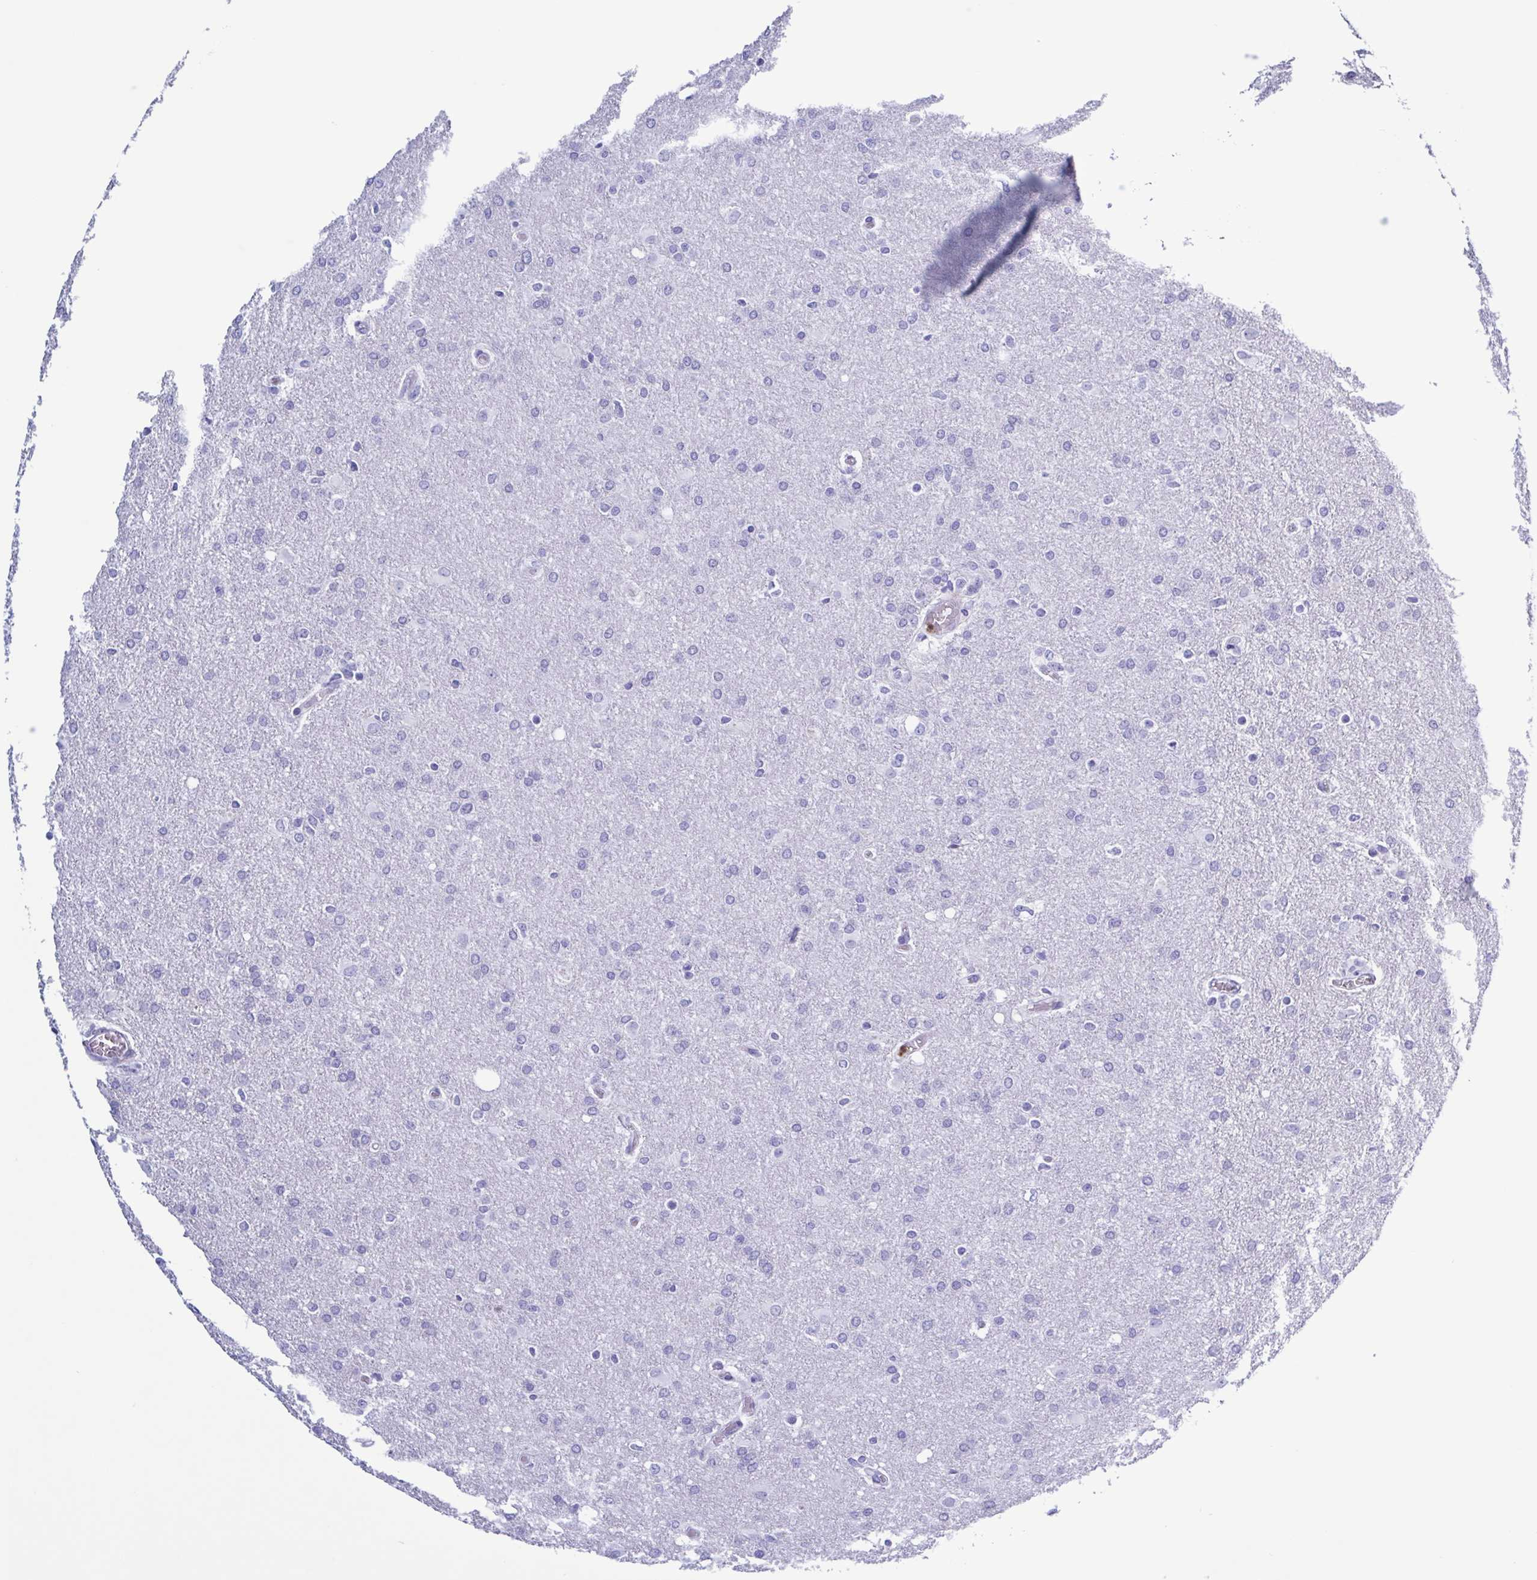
{"staining": {"intensity": "negative", "quantity": "none", "location": "none"}, "tissue": "glioma", "cell_type": "Tumor cells", "image_type": "cancer", "snomed": [{"axis": "morphology", "description": "Glioma, malignant, High grade"}, {"axis": "topography", "description": "Brain"}], "caption": "The immunohistochemistry photomicrograph has no significant expression in tumor cells of malignant high-grade glioma tissue.", "gene": "LTF", "patient": {"sex": "male", "age": 68}}